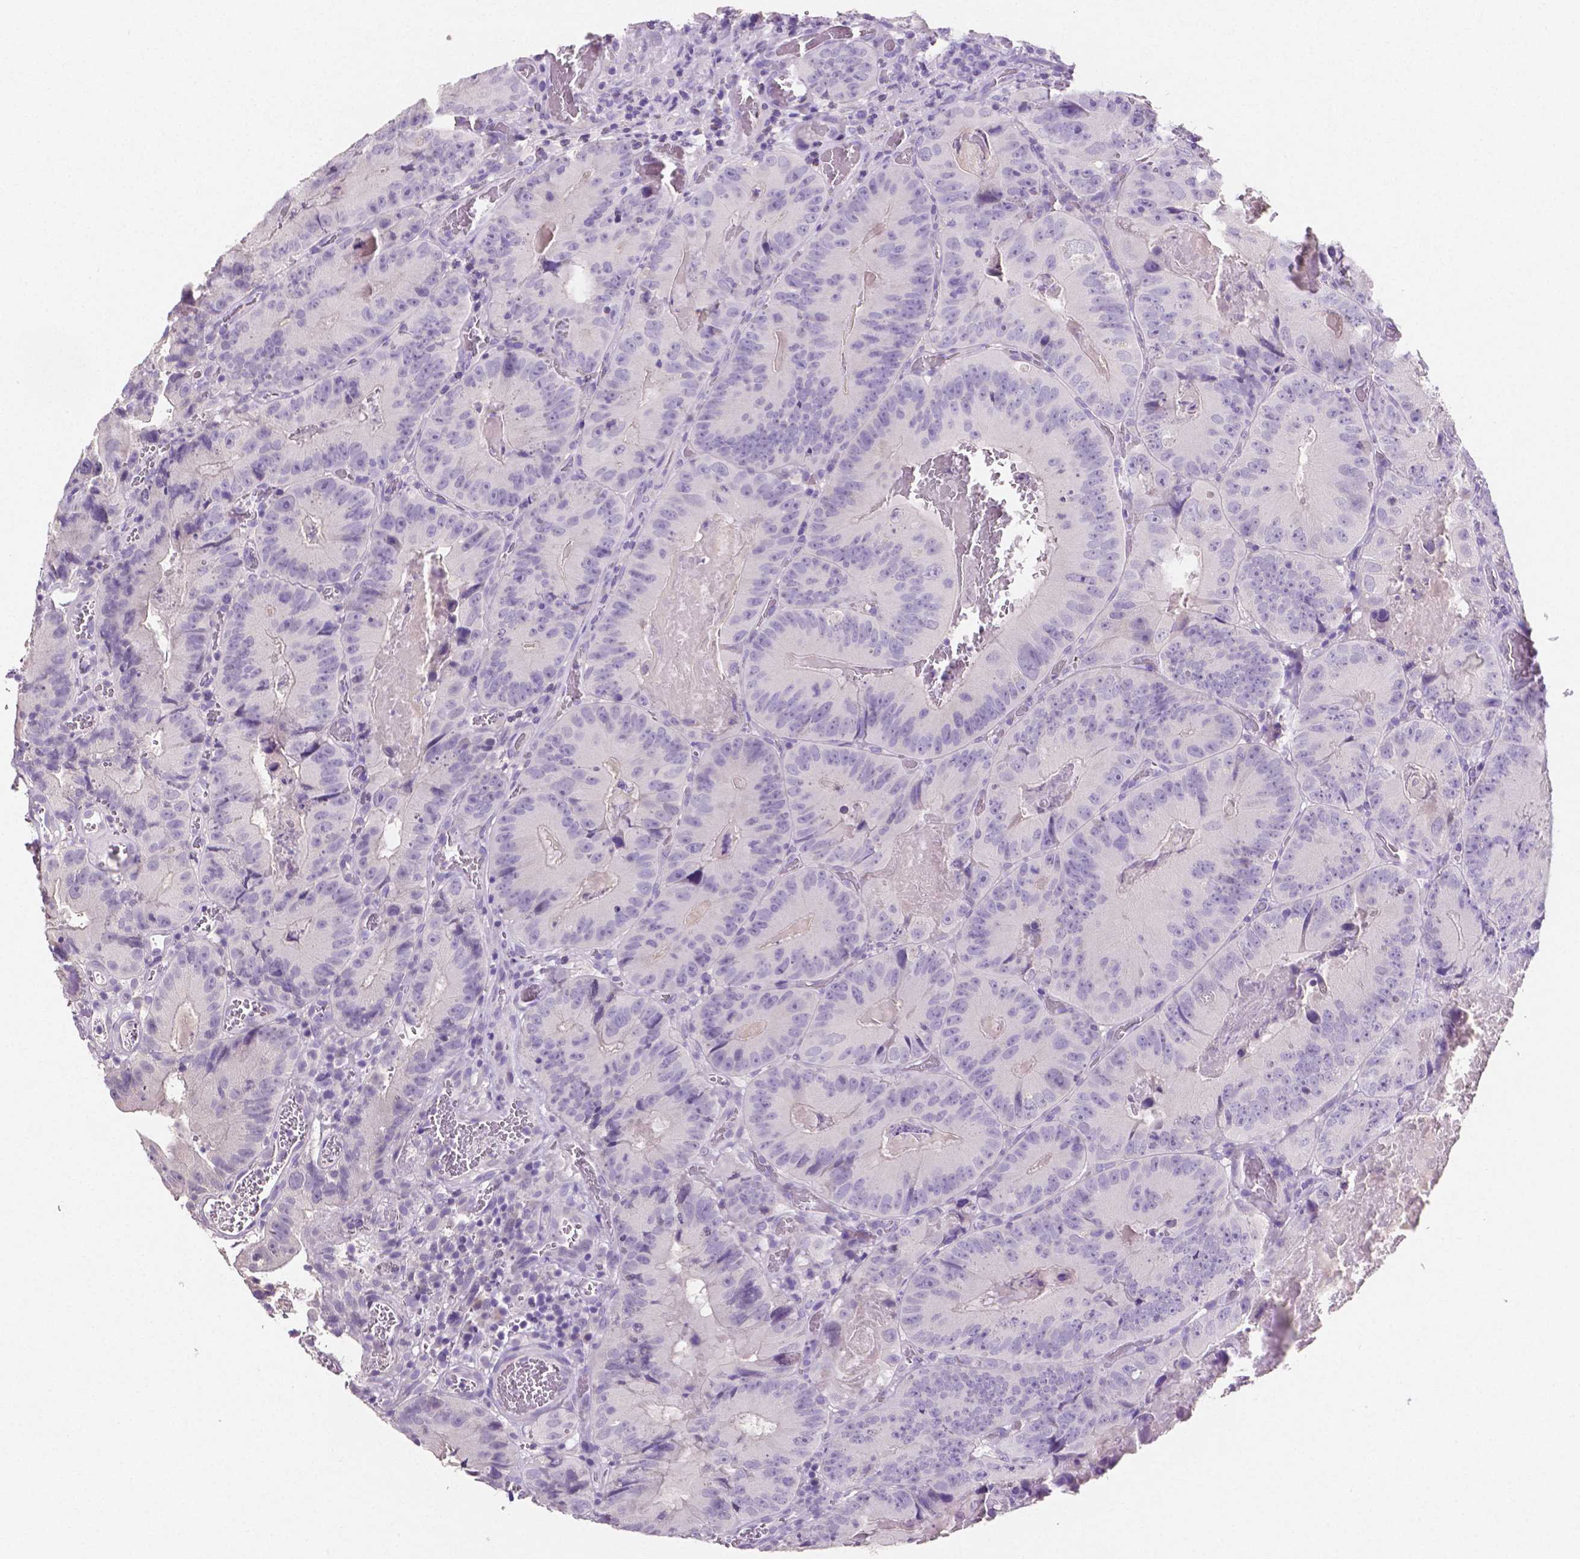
{"staining": {"intensity": "negative", "quantity": "none", "location": "none"}, "tissue": "colorectal cancer", "cell_type": "Tumor cells", "image_type": "cancer", "snomed": [{"axis": "morphology", "description": "Adenocarcinoma, NOS"}, {"axis": "topography", "description": "Colon"}], "caption": "This image is of adenocarcinoma (colorectal) stained with immunohistochemistry (IHC) to label a protein in brown with the nuclei are counter-stained blue. There is no expression in tumor cells.", "gene": "SLC22A2", "patient": {"sex": "female", "age": 86}}